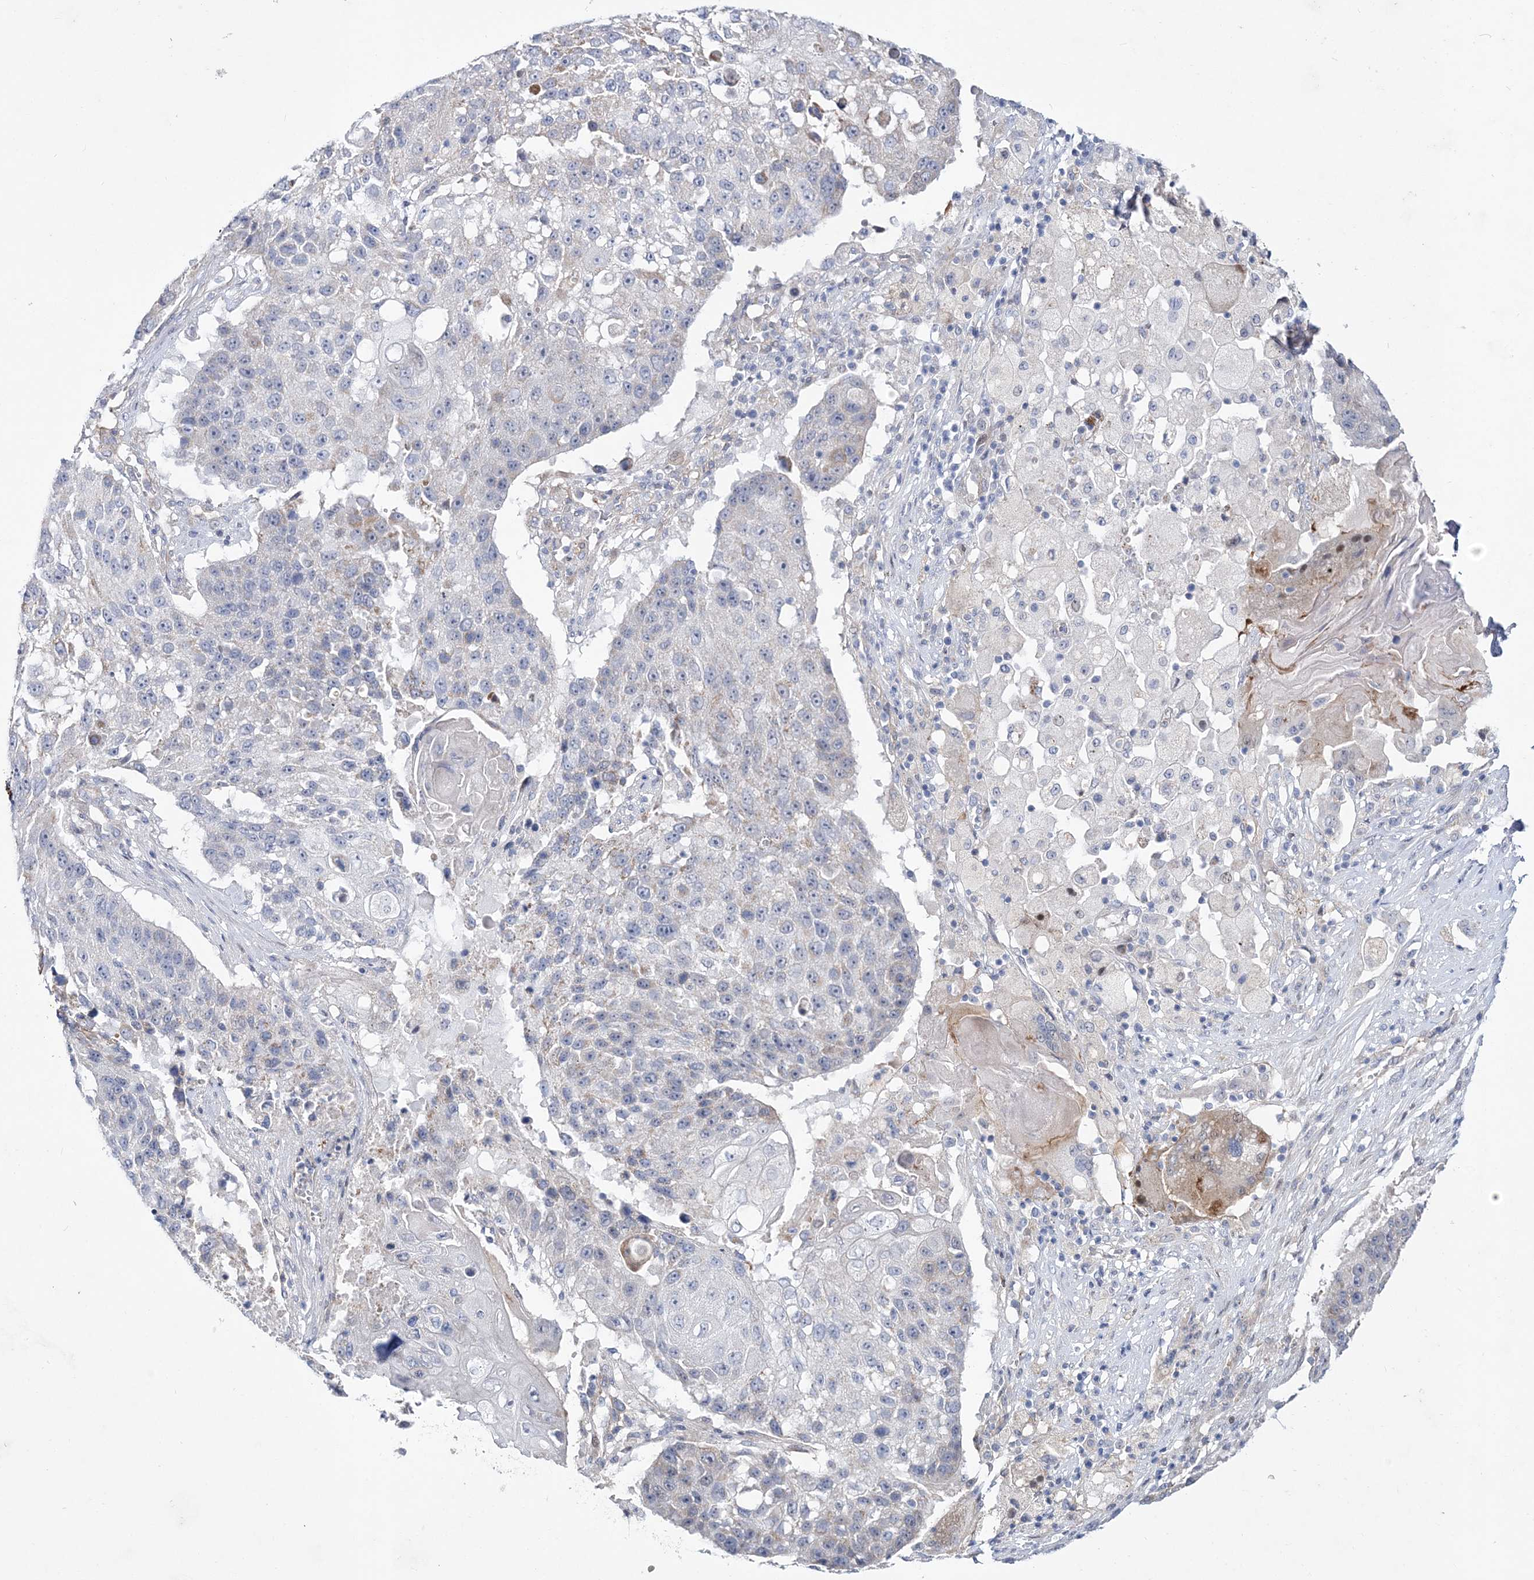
{"staining": {"intensity": "negative", "quantity": "none", "location": "none"}, "tissue": "lung cancer", "cell_type": "Tumor cells", "image_type": "cancer", "snomed": [{"axis": "morphology", "description": "Squamous cell carcinoma, NOS"}, {"axis": "topography", "description": "Lung"}], "caption": "The immunohistochemistry micrograph has no significant staining in tumor cells of lung cancer (squamous cell carcinoma) tissue. The staining is performed using DAB (3,3'-diaminobenzidine) brown chromogen with nuclei counter-stained in using hematoxylin.", "gene": "ANO1", "patient": {"sex": "male", "age": 61}}